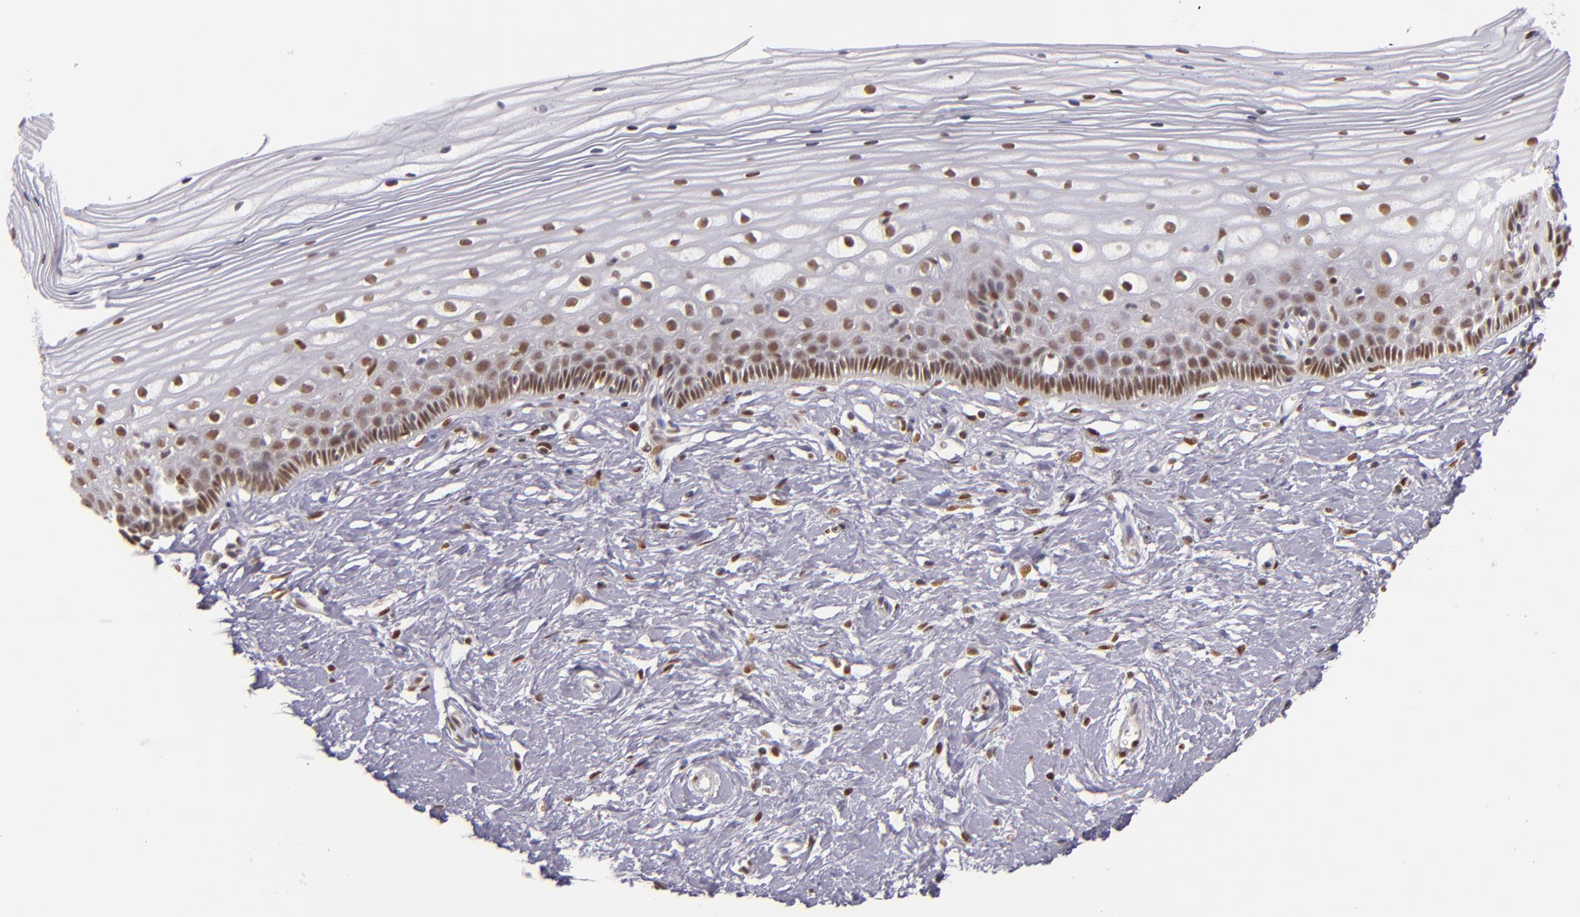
{"staining": {"intensity": "moderate", "quantity": ">75%", "location": "nuclear"}, "tissue": "cervix", "cell_type": "Glandular cells", "image_type": "normal", "snomed": [{"axis": "morphology", "description": "Normal tissue, NOS"}, {"axis": "topography", "description": "Cervix"}], "caption": "Immunohistochemistry (DAB) staining of benign human cervix reveals moderate nuclear protein positivity in about >75% of glandular cells.", "gene": "NCOR2", "patient": {"sex": "female", "age": 40}}